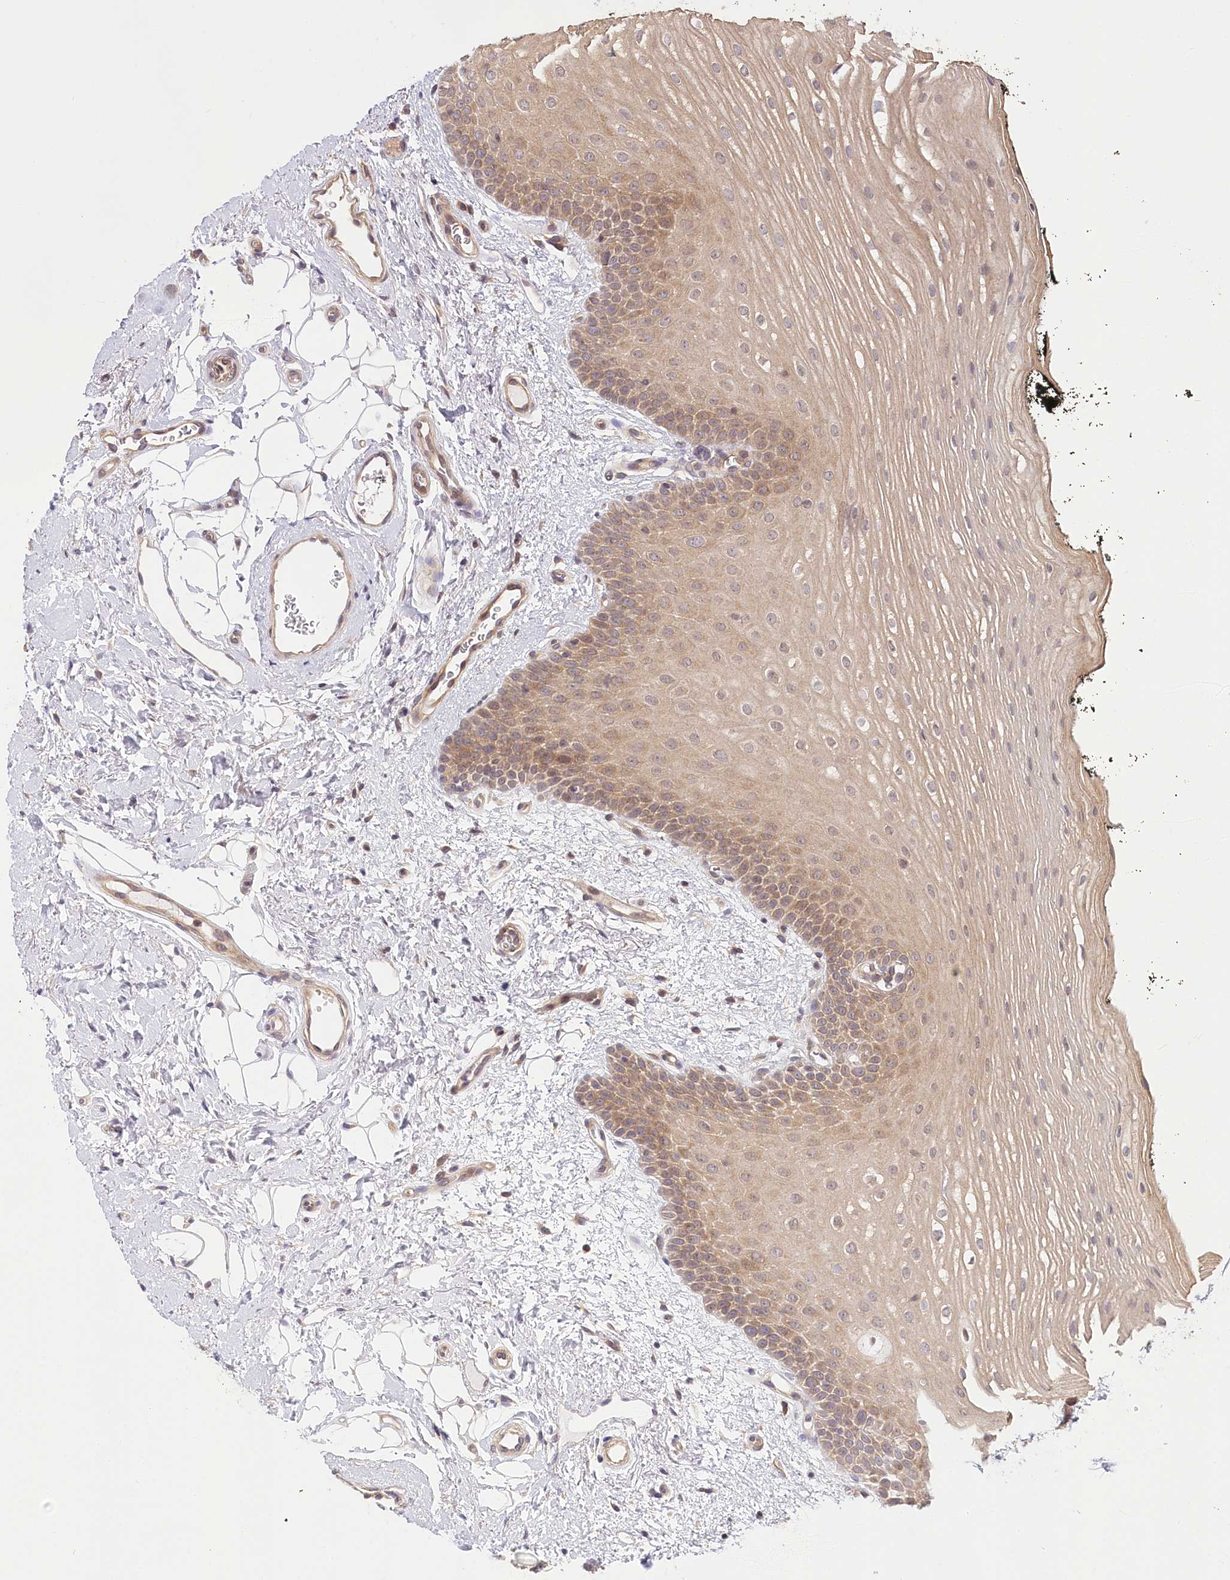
{"staining": {"intensity": "moderate", "quantity": ">75%", "location": "cytoplasmic/membranous"}, "tissue": "oral mucosa", "cell_type": "Squamous epithelial cells", "image_type": "normal", "snomed": [{"axis": "morphology", "description": "No evidence of malignacy"}, {"axis": "topography", "description": "Oral tissue"}, {"axis": "topography", "description": "Head-Neck"}], "caption": "Oral mucosa stained with DAB immunohistochemistry (IHC) shows medium levels of moderate cytoplasmic/membranous expression in approximately >75% of squamous epithelial cells.", "gene": "CEP70", "patient": {"sex": "male", "age": 68}}